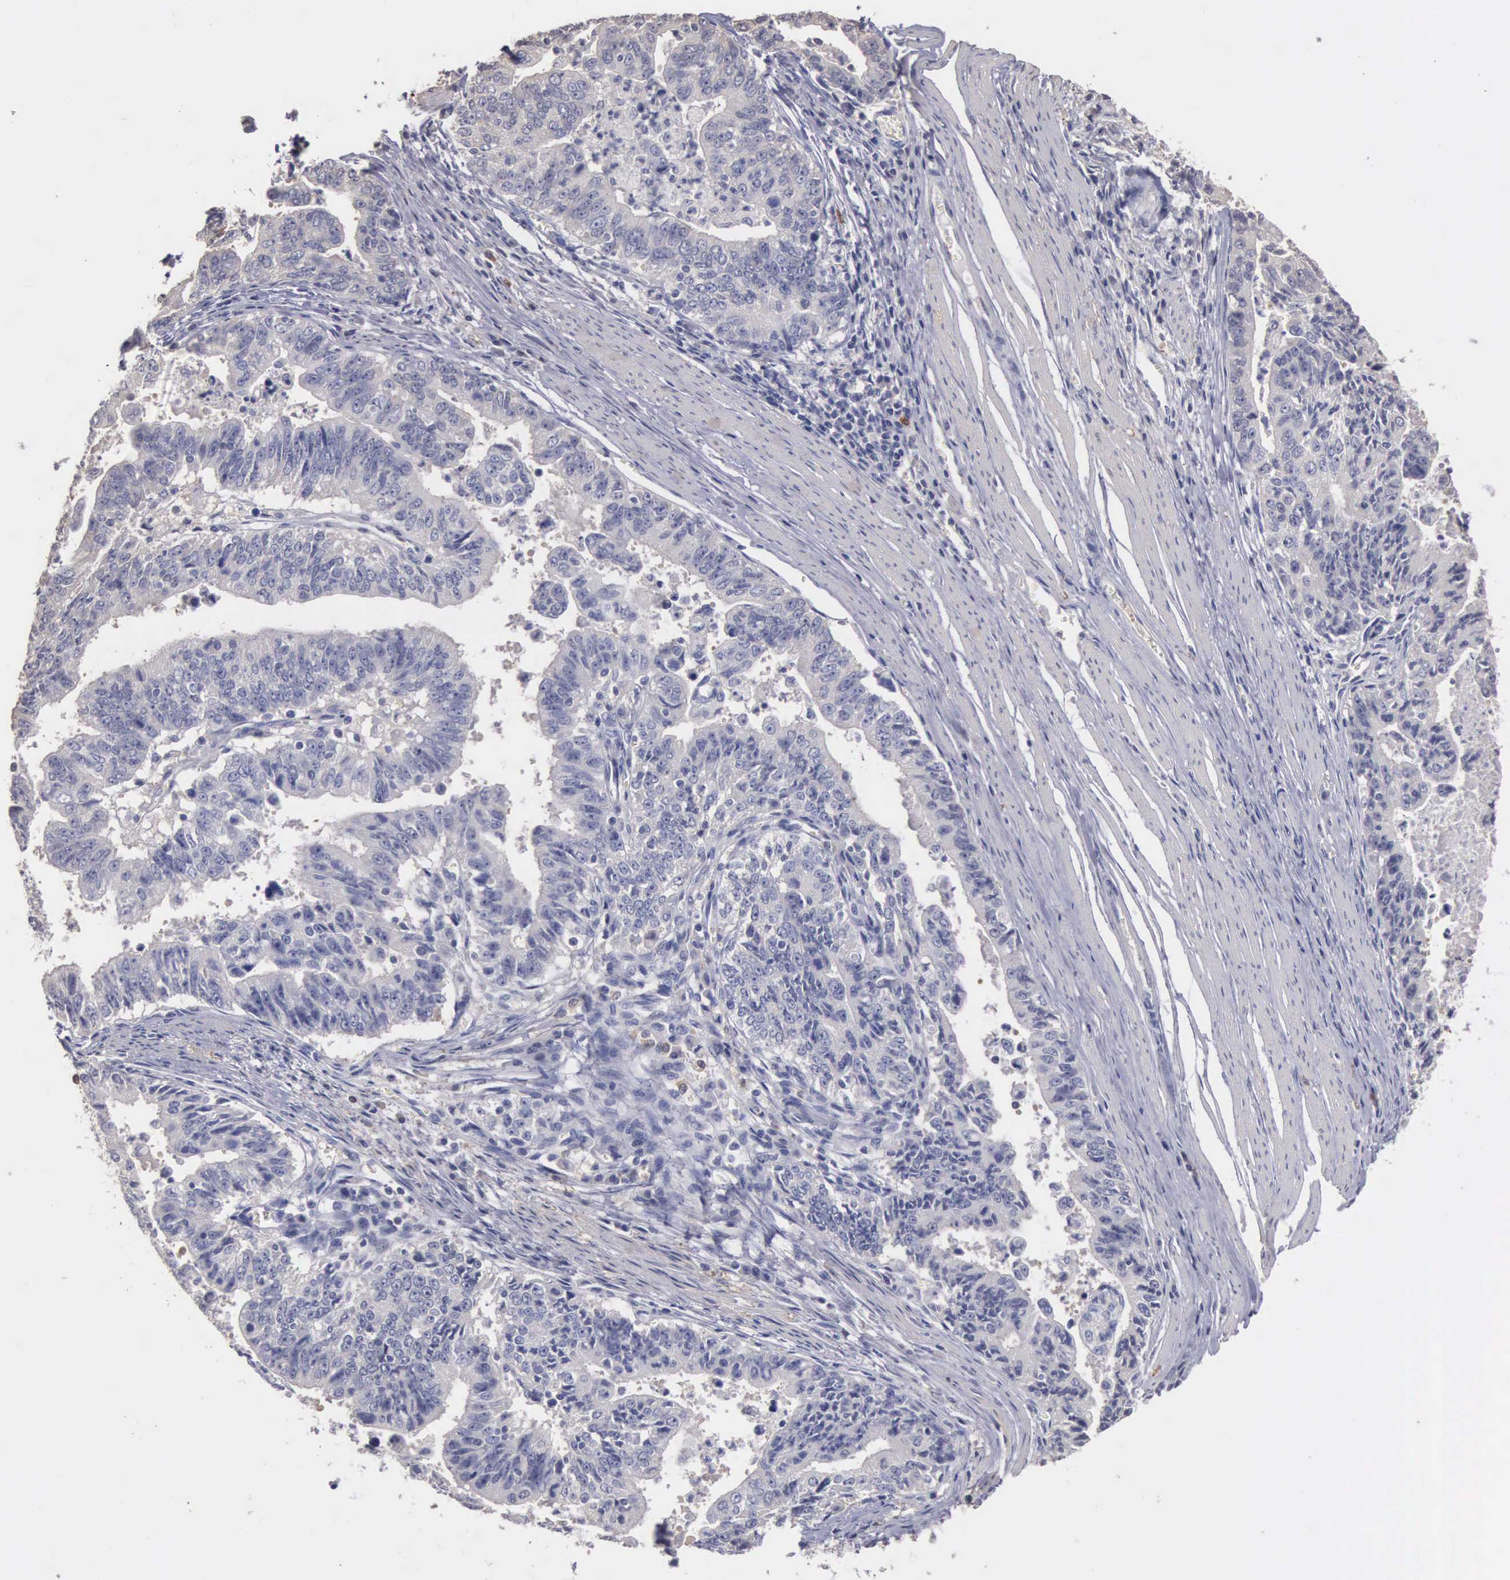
{"staining": {"intensity": "negative", "quantity": "none", "location": "none"}, "tissue": "stomach cancer", "cell_type": "Tumor cells", "image_type": "cancer", "snomed": [{"axis": "morphology", "description": "Adenocarcinoma, NOS"}, {"axis": "topography", "description": "Stomach, upper"}], "caption": "A photomicrograph of stomach adenocarcinoma stained for a protein reveals no brown staining in tumor cells.", "gene": "ENO3", "patient": {"sex": "female", "age": 50}}